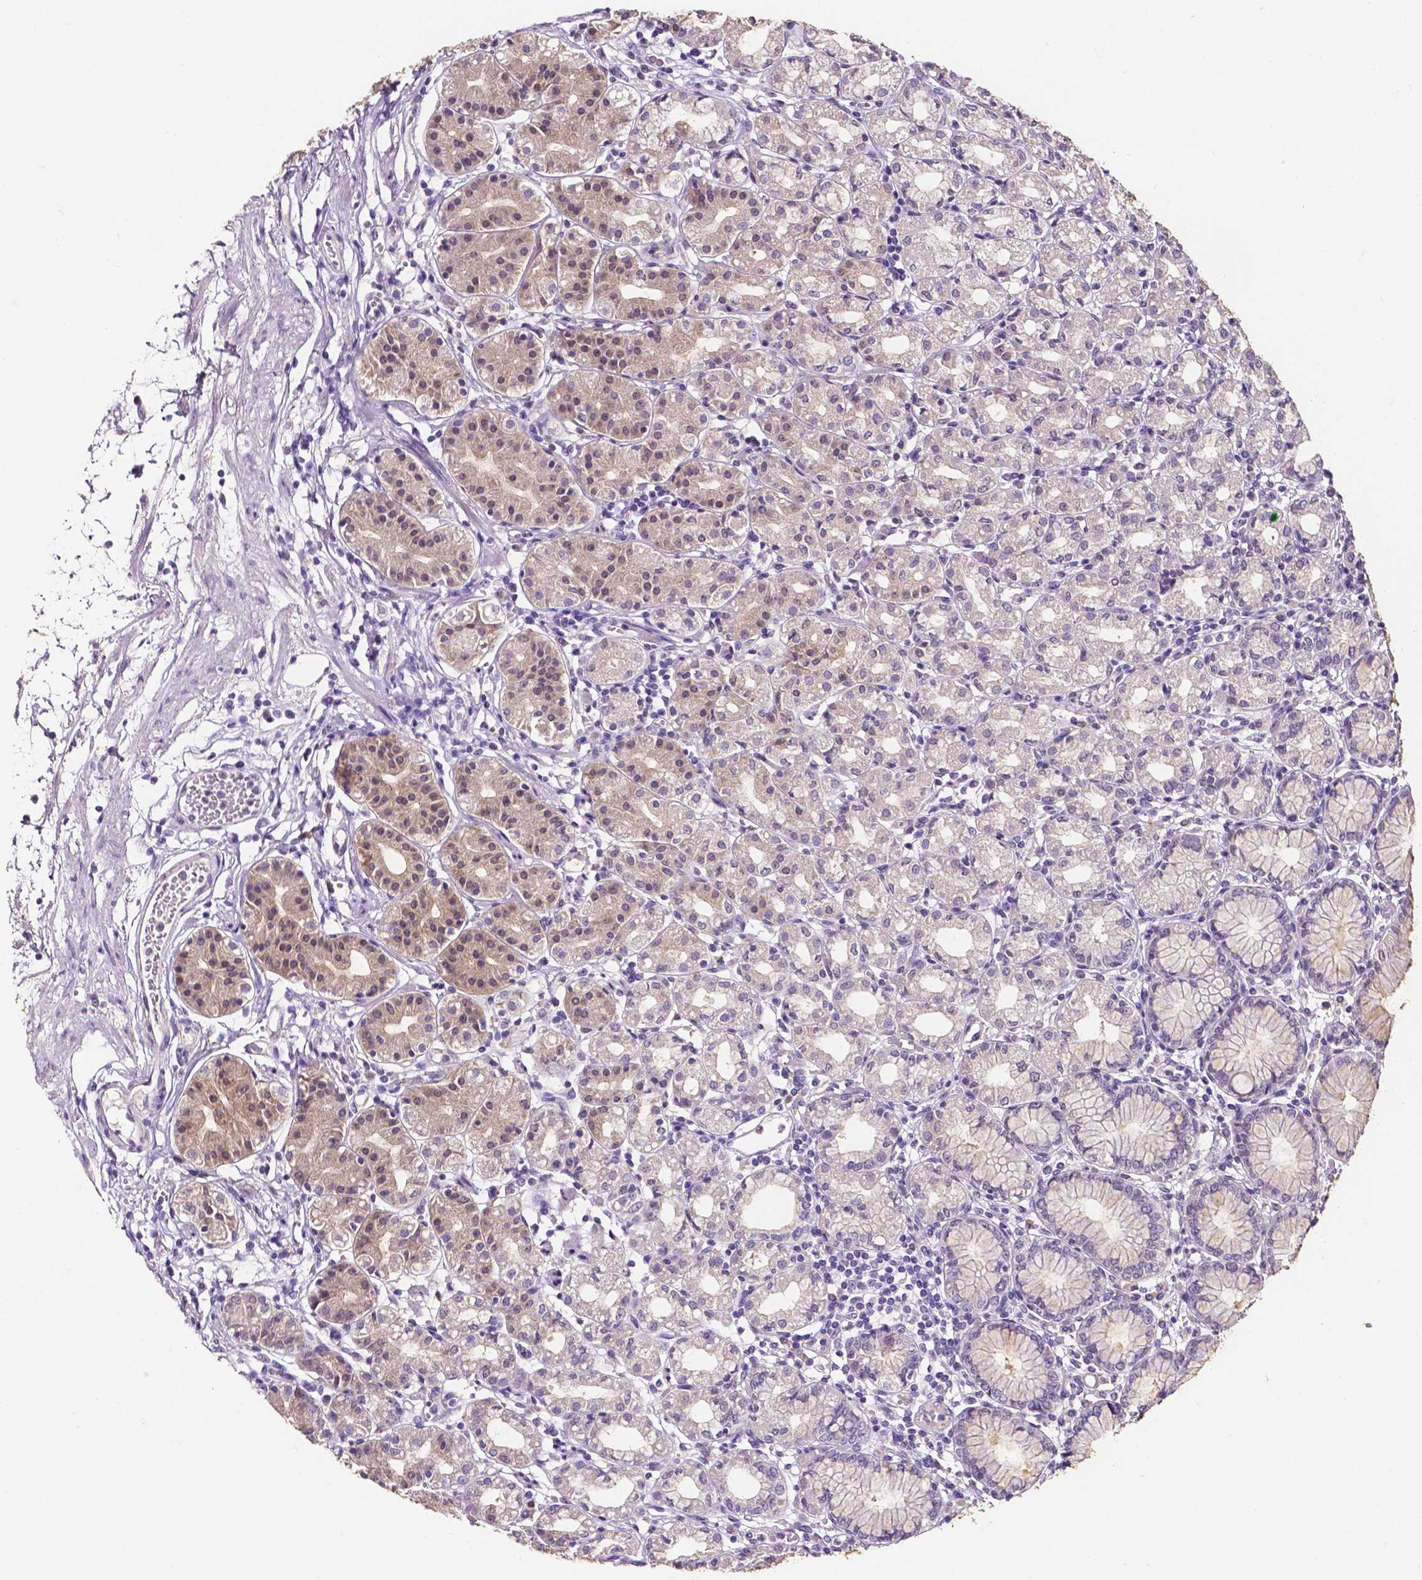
{"staining": {"intensity": "weak", "quantity": "25%-75%", "location": "cytoplasmic/membranous"}, "tissue": "stomach", "cell_type": "Glandular cells", "image_type": "normal", "snomed": [{"axis": "morphology", "description": "Normal tissue, NOS"}, {"axis": "topography", "description": "Skeletal muscle"}, {"axis": "topography", "description": "Stomach"}], "caption": "A brown stain shows weak cytoplasmic/membranous positivity of a protein in glandular cells of normal stomach. The protein is stained brown, and the nuclei are stained in blue (DAB (3,3'-diaminobenzidine) IHC with brightfield microscopy, high magnification).", "gene": "PSAT1", "patient": {"sex": "female", "age": 57}}